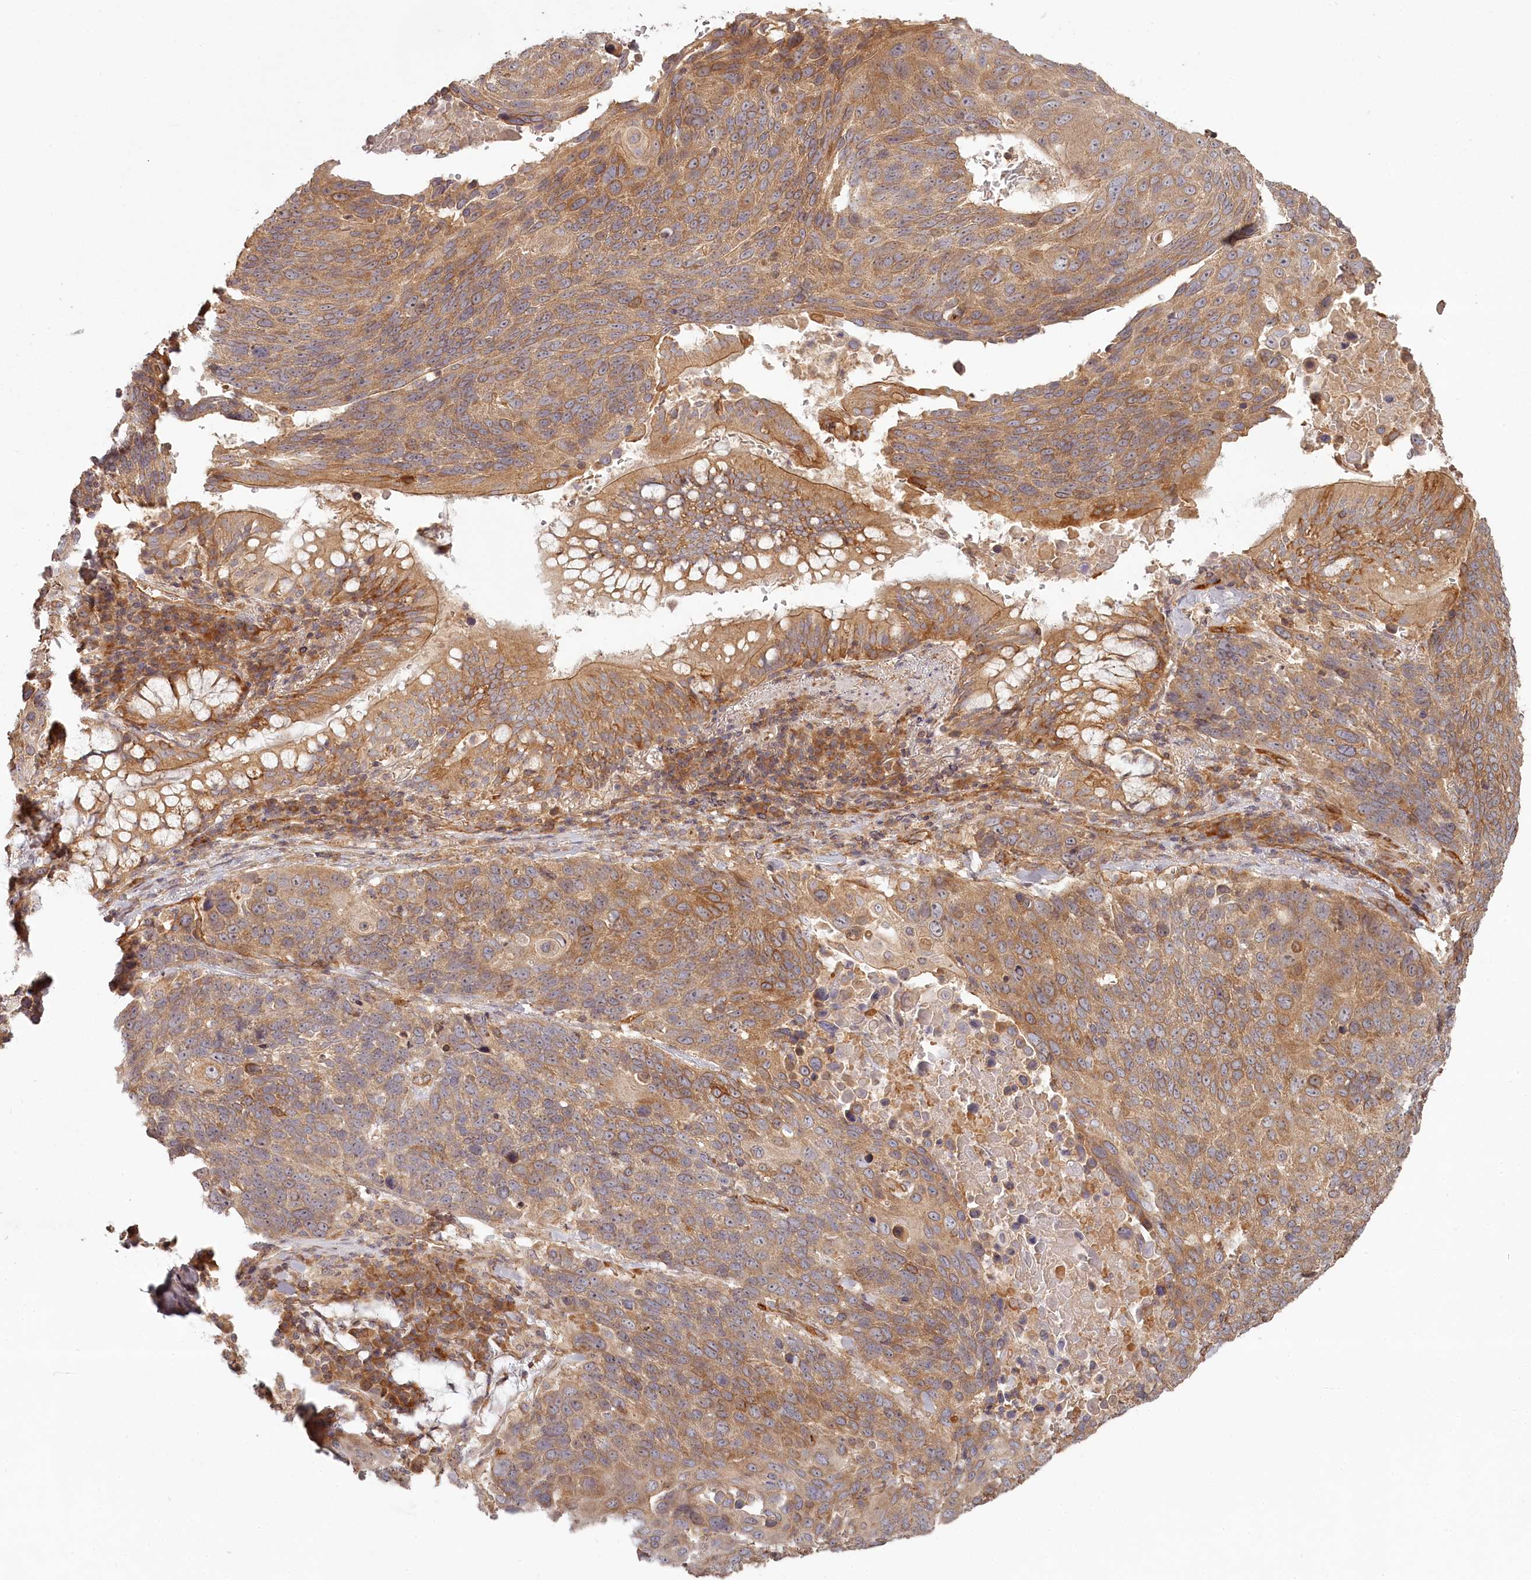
{"staining": {"intensity": "moderate", "quantity": ">75%", "location": "cytoplasmic/membranous"}, "tissue": "lung cancer", "cell_type": "Tumor cells", "image_type": "cancer", "snomed": [{"axis": "morphology", "description": "Squamous cell carcinoma, NOS"}, {"axis": "topography", "description": "Lung"}], "caption": "A micrograph of human lung cancer (squamous cell carcinoma) stained for a protein reveals moderate cytoplasmic/membranous brown staining in tumor cells. (IHC, brightfield microscopy, high magnification).", "gene": "TMIE", "patient": {"sex": "male", "age": 66}}